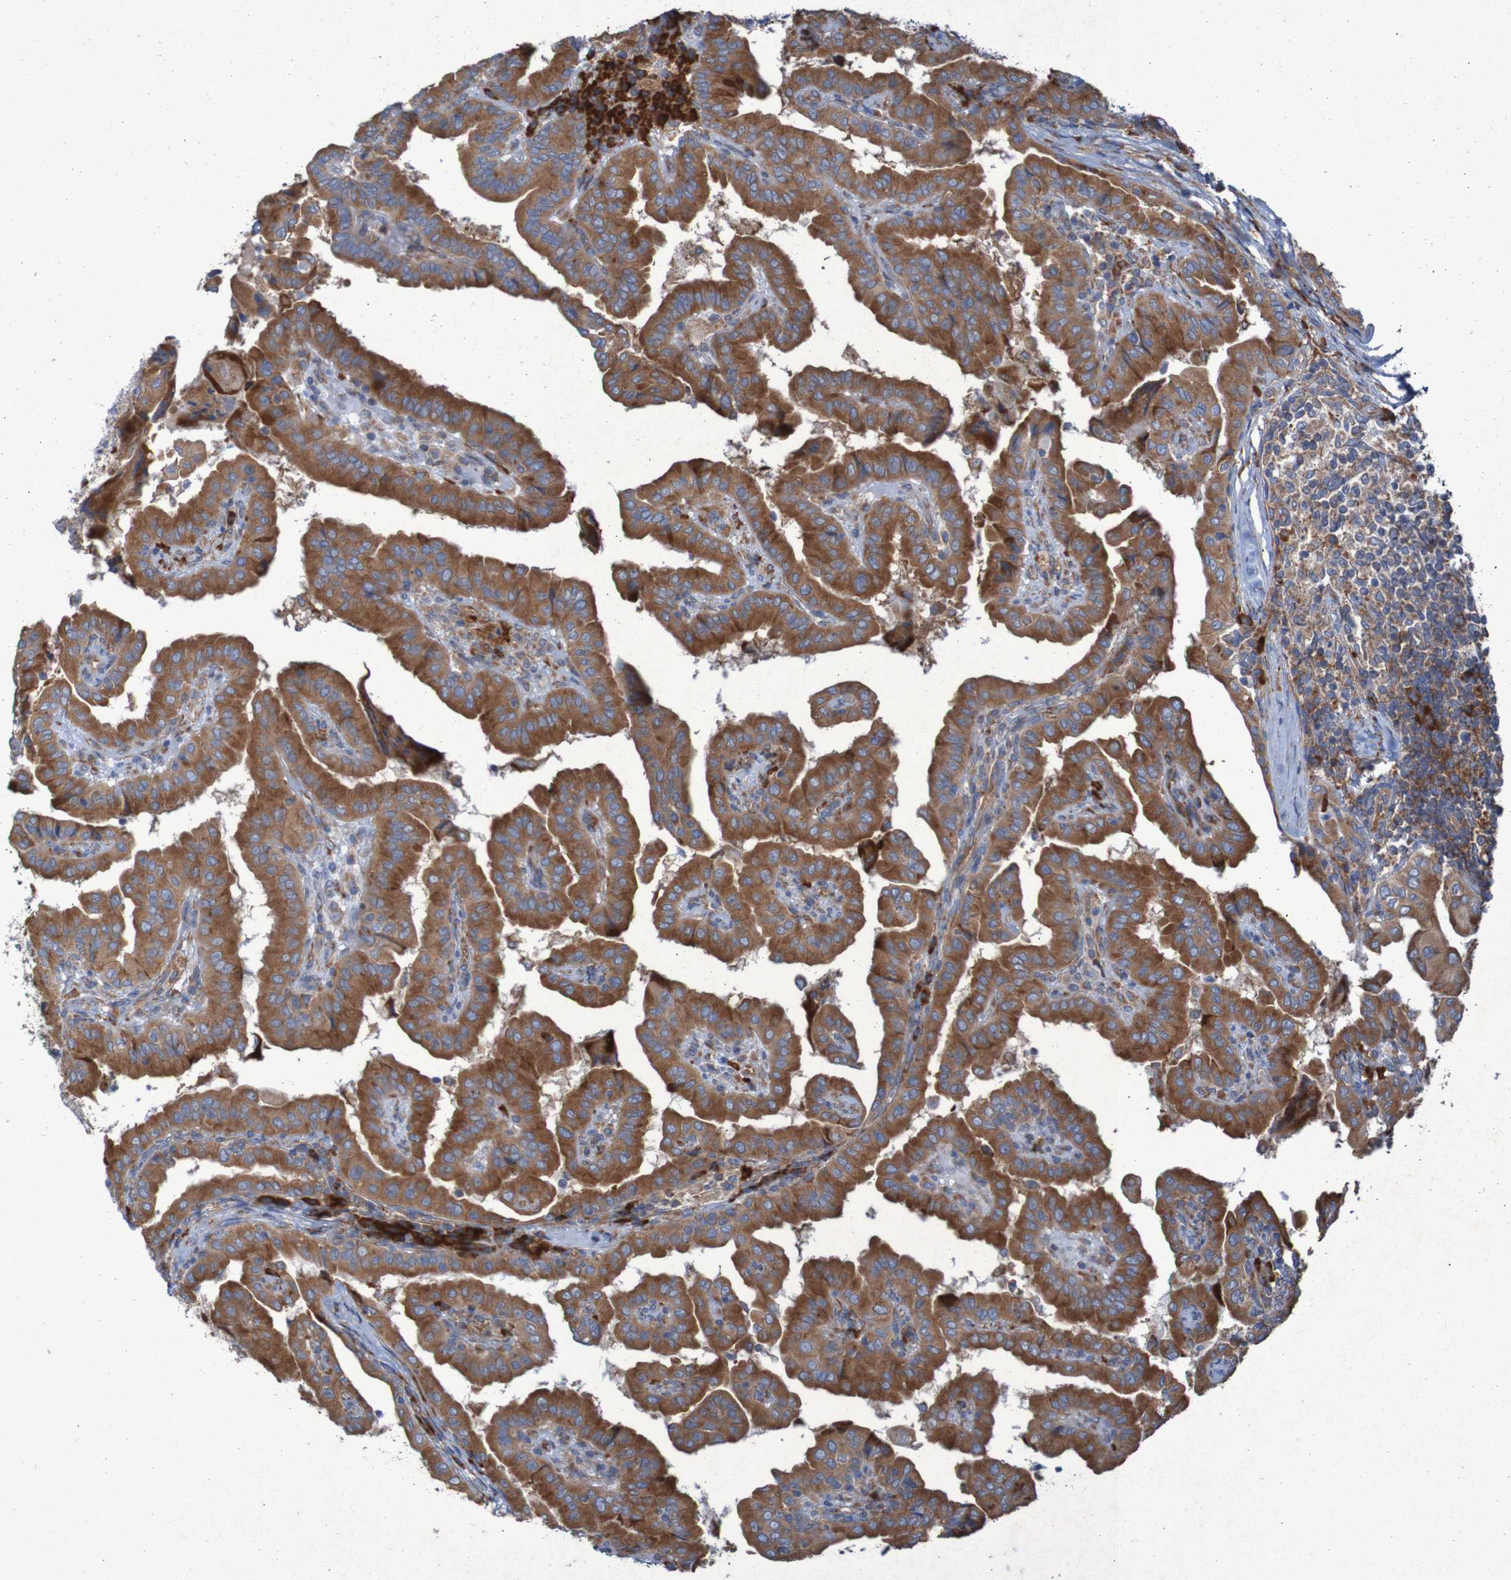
{"staining": {"intensity": "strong", "quantity": ">75%", "location": "cytoplasmic/membranous"}, "tissue": "thyroid cancer", "cell_type": "Tumor cells", "image_type": "cancer", "snomed": [{"axis": "morphology", "description": "Papillary adenocarcinoma, NOS"}, {"axis": "topography", "description": "Thyroid gland"}], "caption": "Thyroid cancer tissue exhibits strong cytoplasmic/membranous expression in about >75% of tumor cells, visualized by immunohistochemistry.", "gene": "RPL10", "patient": {"sex": "male", "age": 33}}